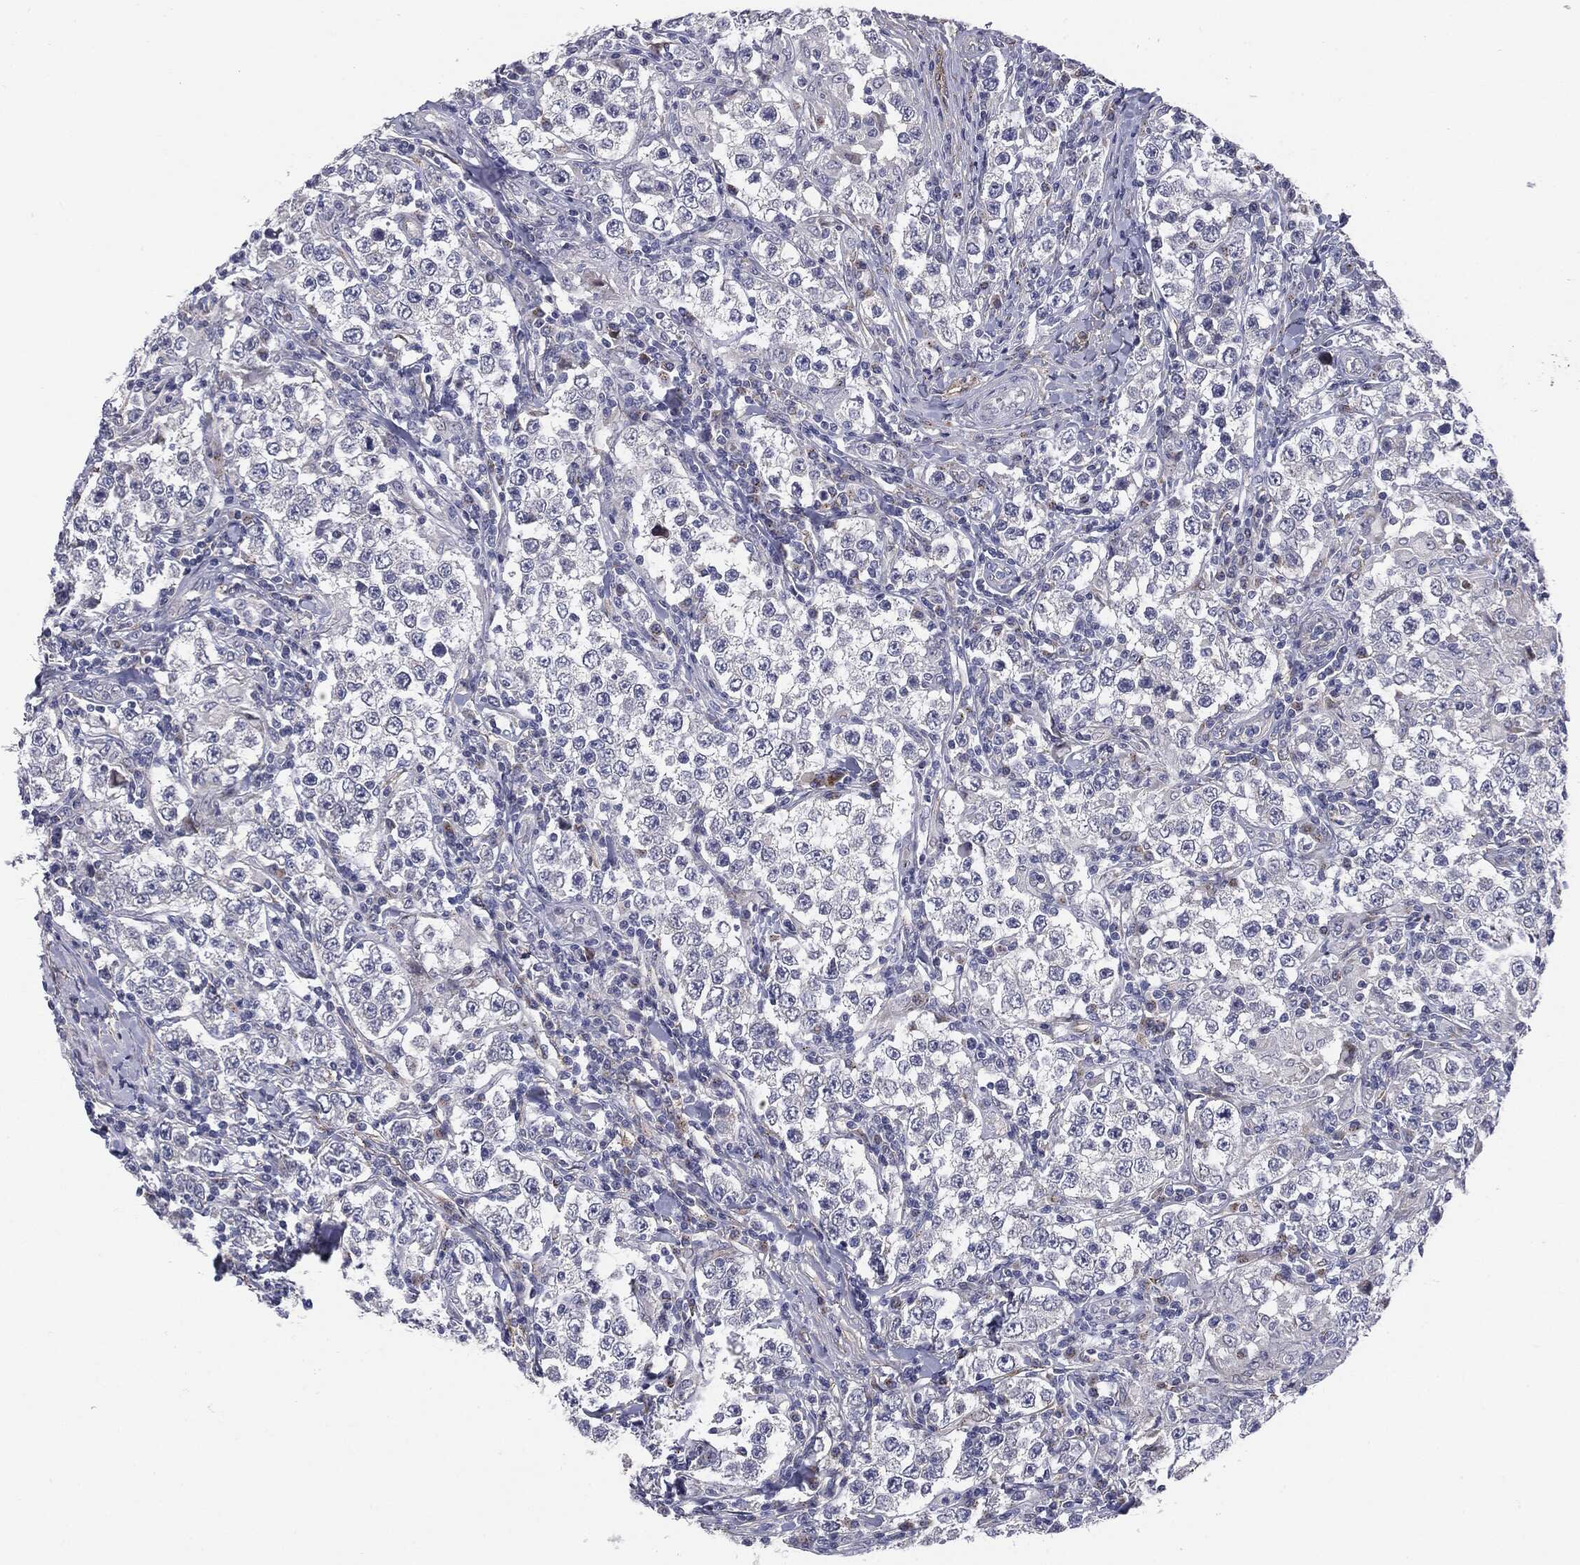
{"staining": {"intensity": "negative", "quantity": "none", "location": "none"}, "tissue": "testis cancer", "cell_type": "Tumor cells", "image_type": "cancer", "snomed": [{"axis": "morphology", "description": "Seminoma, NOS"}, {"axis": "morphology", "description": "Carcinoma, Embryonal, NOS"}, {"axis": "topography", "description": "Testis"}], "caption": "Tumor cells are negative for protein expression in human testis cancer (seminoma).", "gene": "KRT5", "patient": {"sex": "male", "age": 41}}